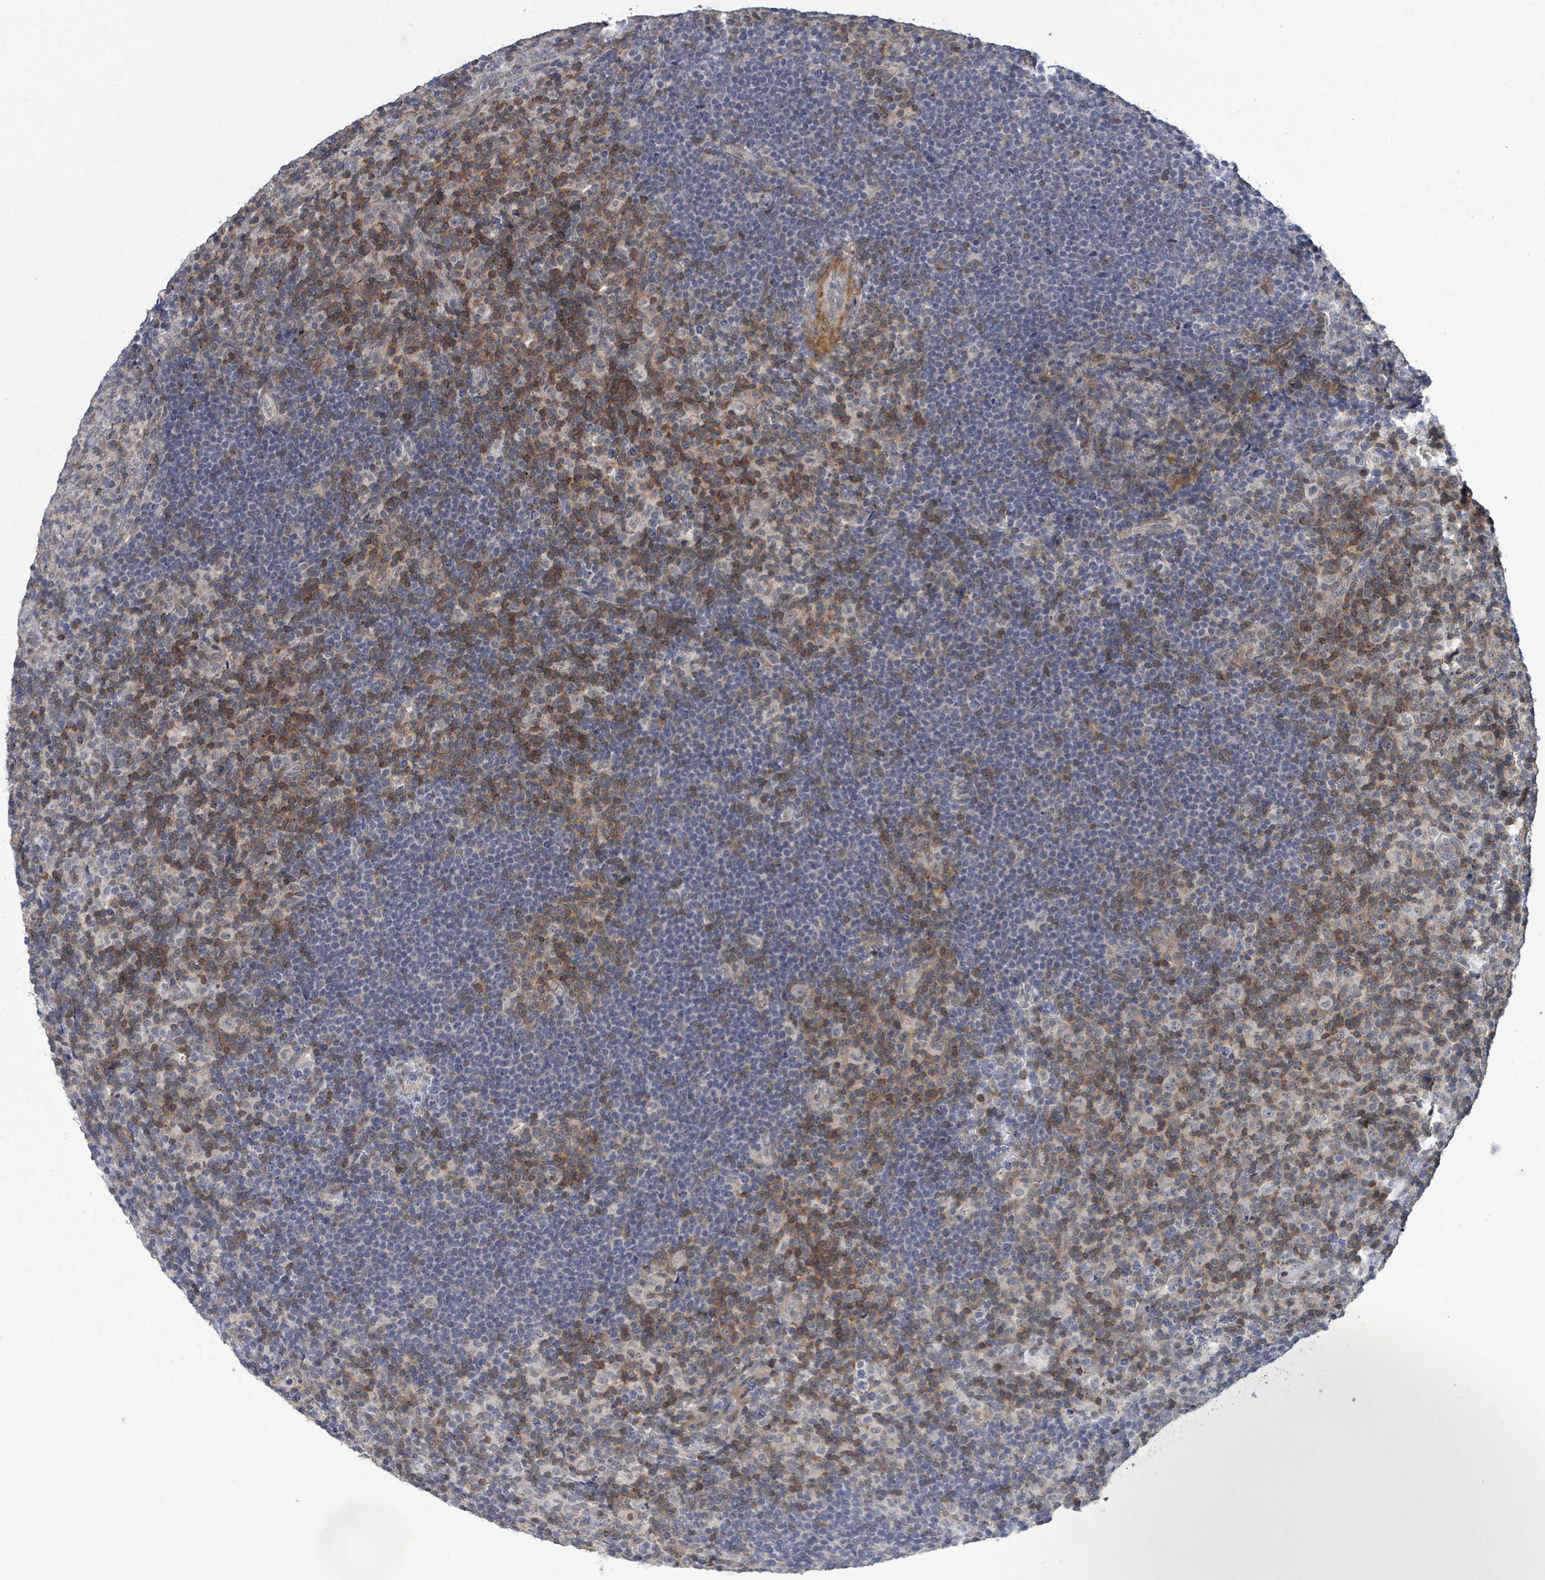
{"staining": {"intensity": "negative", "quantity": "none", "location": "none"}, "tissue": "lymphoma", "cell_type": "Tumor cells", "image_type": "cancer", "snomed": [{"axis": "morphology", "description": "Hodgkin's disease, NOS"}, {"axis": "topography", "description": "Lymph node"}], "caption": "Lymphoma was stained to show a protein in brown. There is no significant positivity in tumor cells.", "gene": "AMMECR1", "patient": {"sex": "female", "age": 57}}